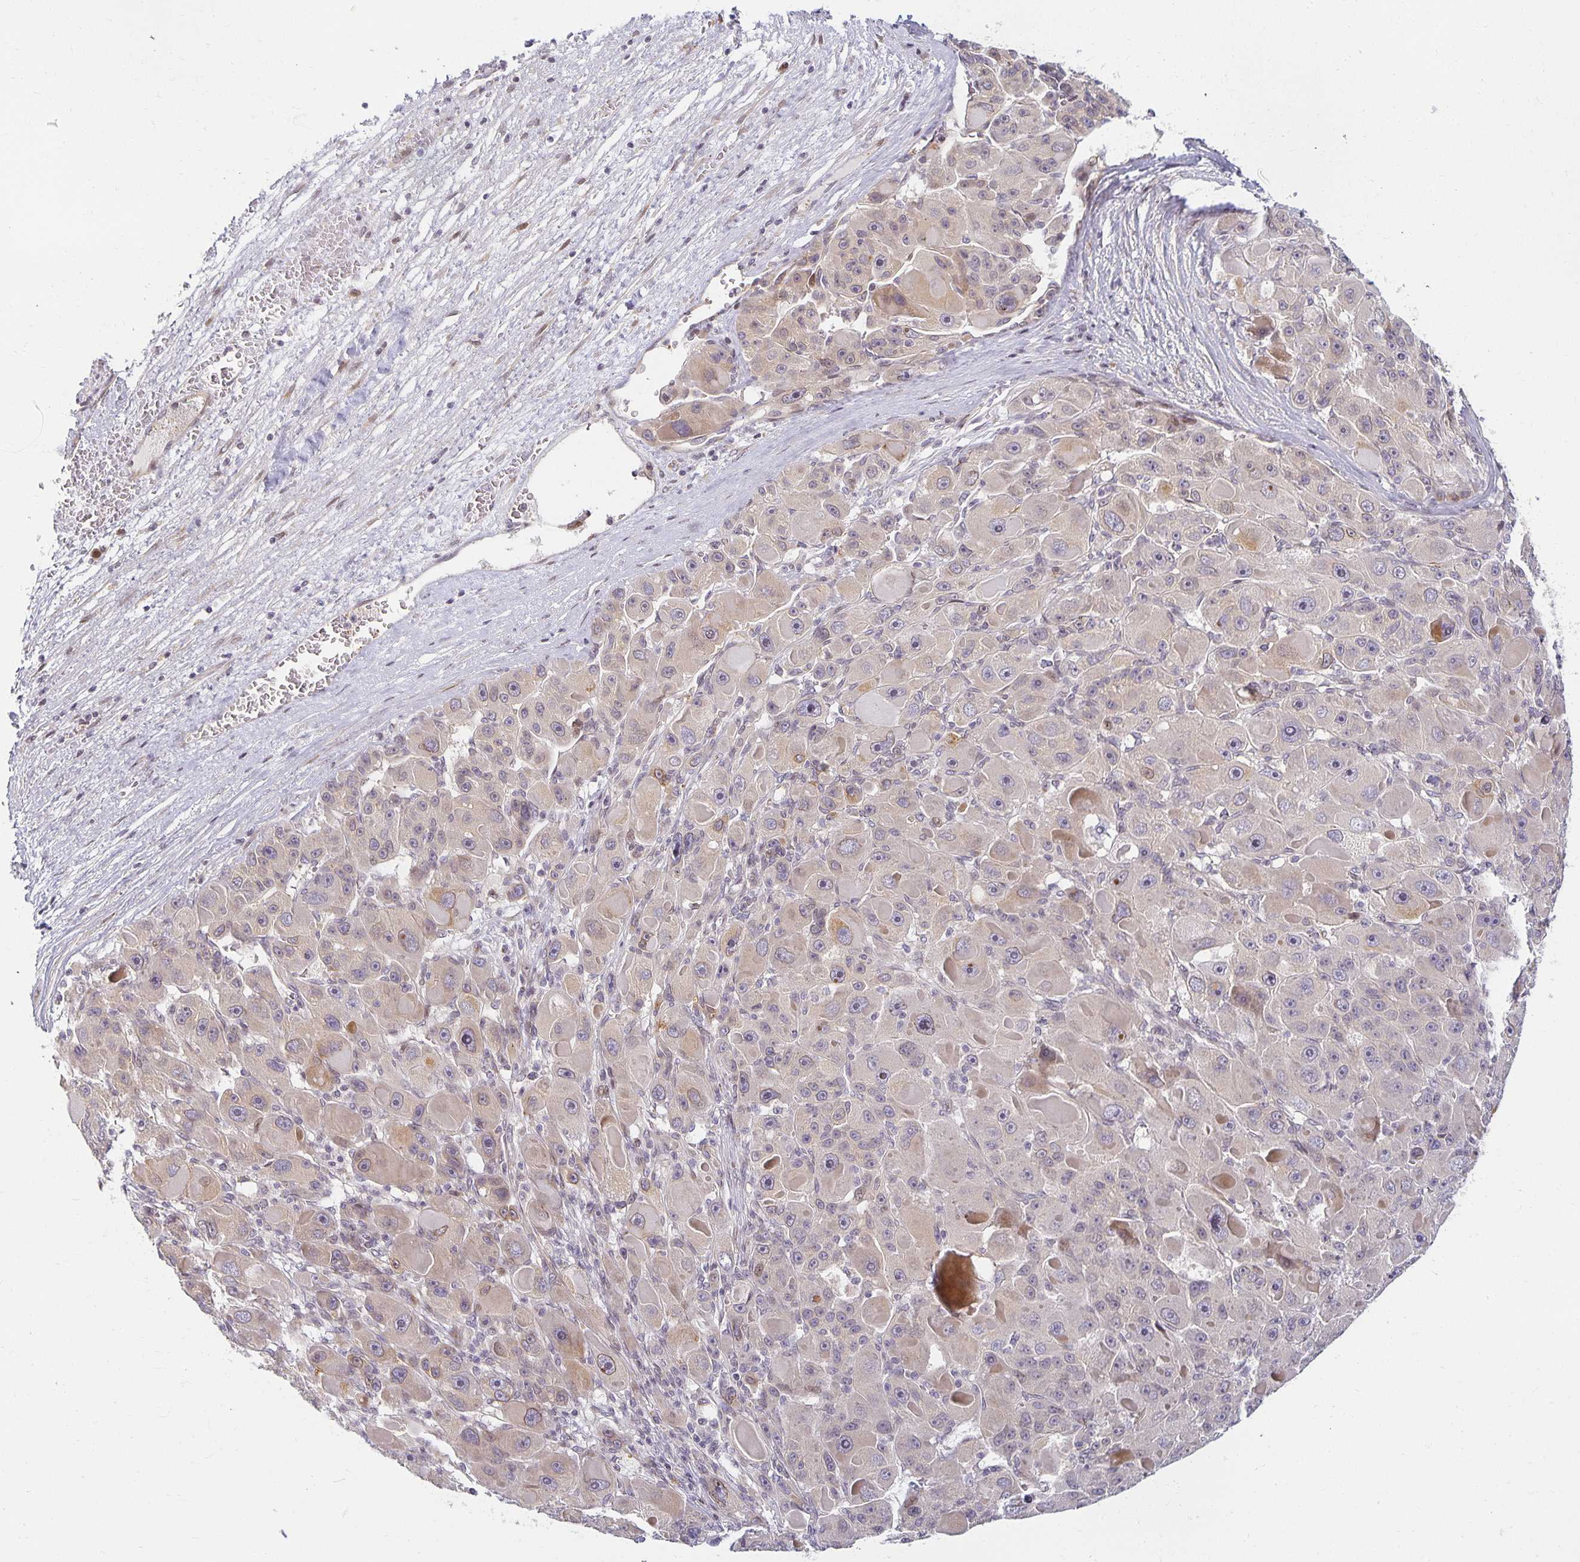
{"staining": {"intensity": "weak", "quantity": "<25%", "location": "cytoplasmic/membranous"}, "tissue": "liver cancer", "cell_type": "Tumor cells", "image_type": "cancer", "snomed": [{"axis": "morphology", "description": "Carcinoma, Hepatocellular, NOS"}, {"axis": "topography", "description": "Liver"}], "caption": "Immunohistochemistry histopathology image of liver hepatocellular carcinoma stained for a protein (brown), which exhibits no staining in tumor cells.", "gene": "EHF", "patient": {"sex": "male", "age": 76}}